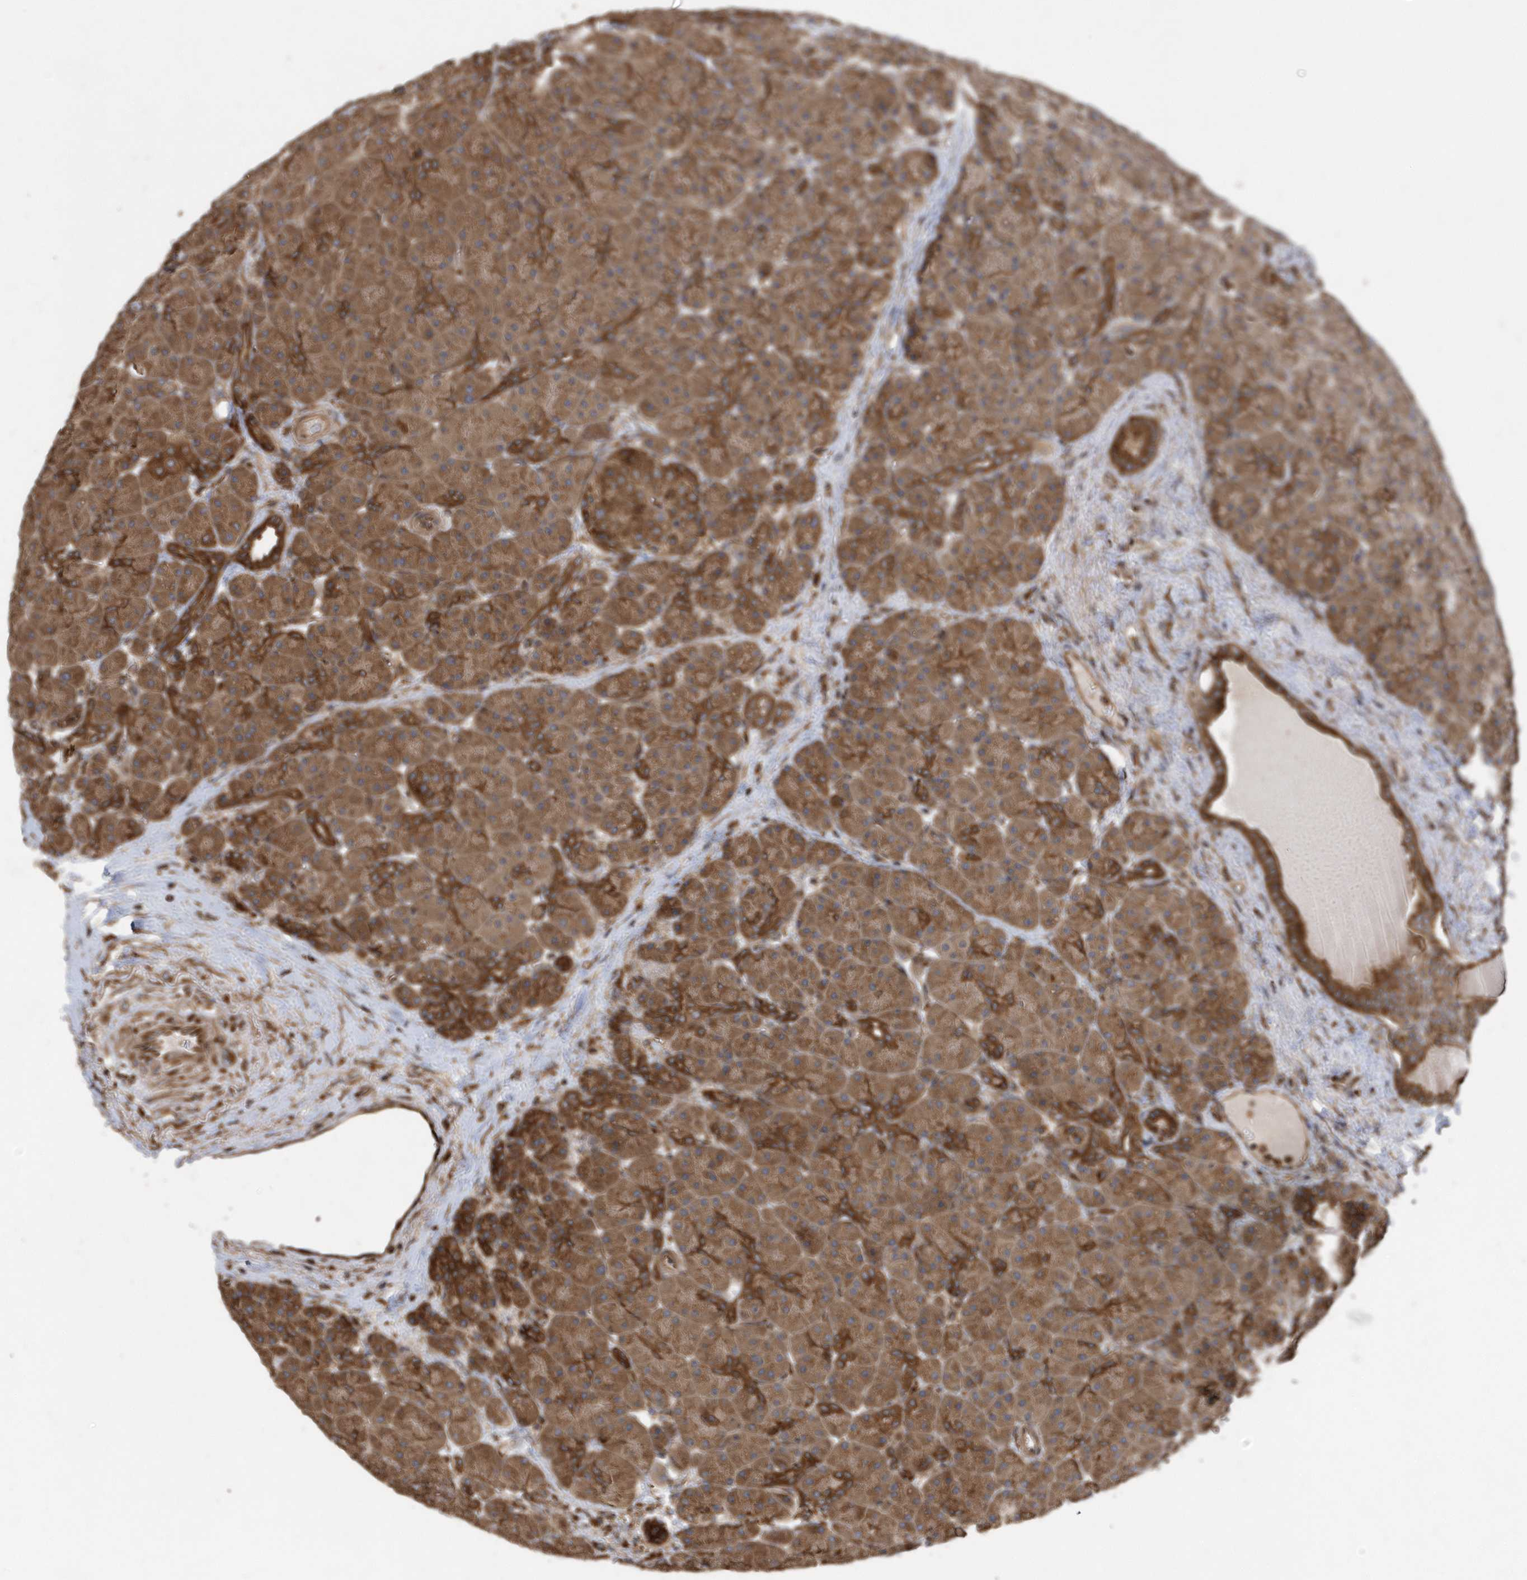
{"staining": {"intensity": "moderate", "quantity": ">75%", "location": "cytoplasmic/membranous"}, "tissue": "pancreas", "cell_type": "Exocrine glandular cells", "image_type": "normal", "snomed": [{"axis": "morphology", "description": "Normal tissue, NOS"}, {"axis": "topography", "description": "Pancreas"}], "caption": "Immunohistochemistry (DAB (3,3'-diaminobenzidine)) staining of normal pancreas displays moderate cytoplasmic/membranous protein expression in approximately >75% of exocrine glandular cells. The protein is stained brown, and the nuclei are stained in blue (DAB IHC with brightfield microscopy, high magnification).", "gene": "WASHC5", "patient": {"sex": "male", "age": 66}}